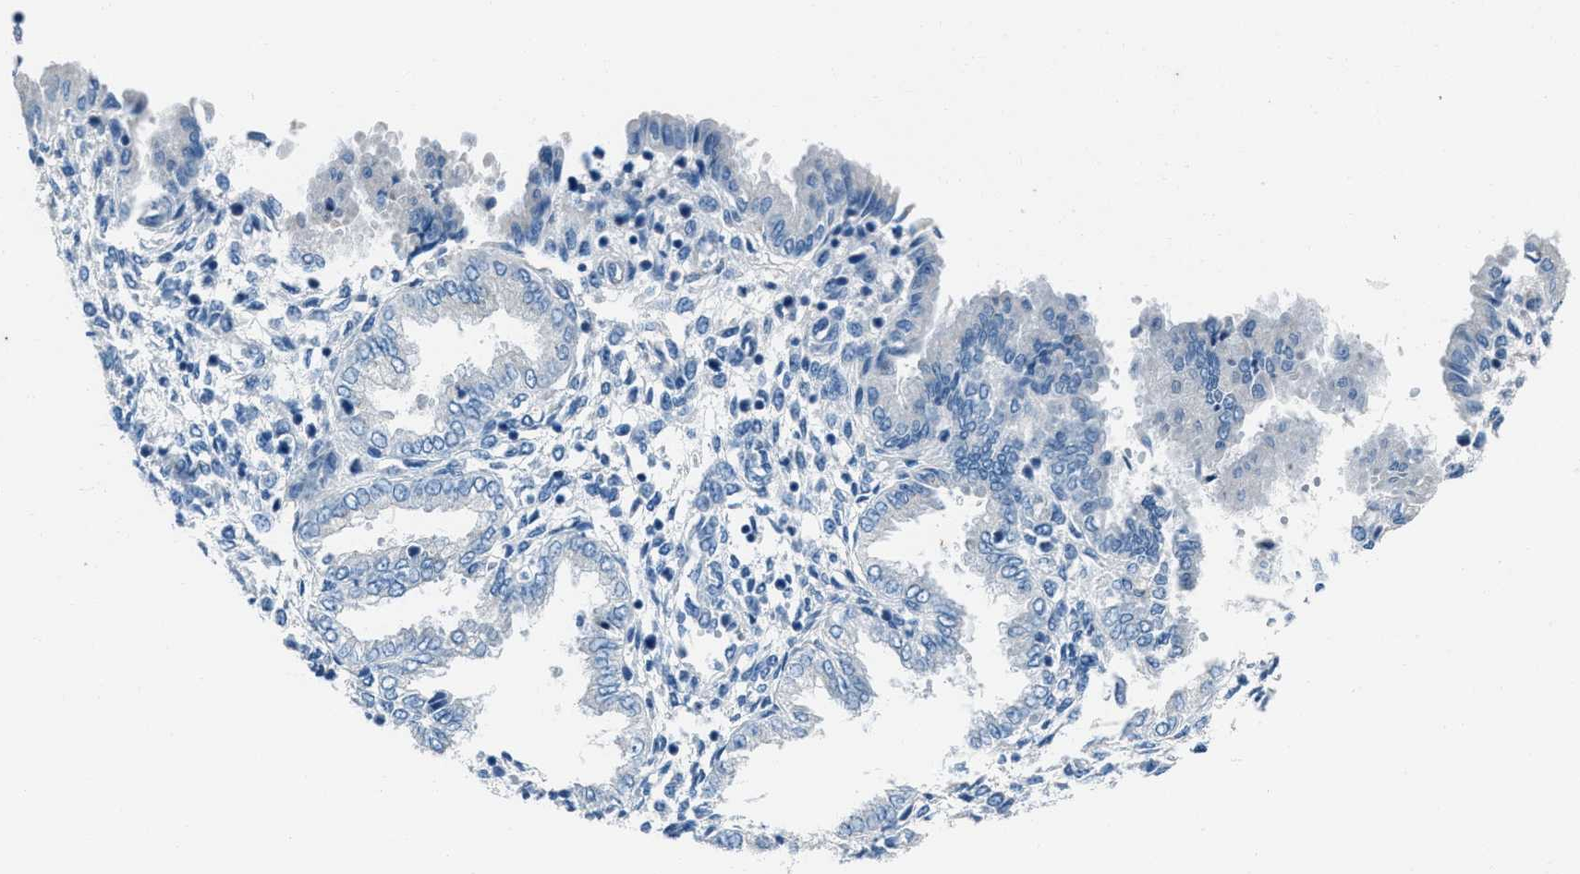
{"staining": {"intensity": "negative", "quantity": "none", "location": "none"}, "tissue": "endometrium", "cell_type": "Cells in endometrial stroma", "image_type": "normal", "snomed": [{"axis": "morphology", "description": "Normal tissue, NOS"}, {"axis": "topography", "description": "Endometrium"}], "caption": "A high-resolution micrograph shows immunohistochemistry (IHC) staining of benign endometrium, which displays no significant expression in cells in endometrial stroma.", "gene": "AMACR", "patient": {"sex": "female", "age": 33}}